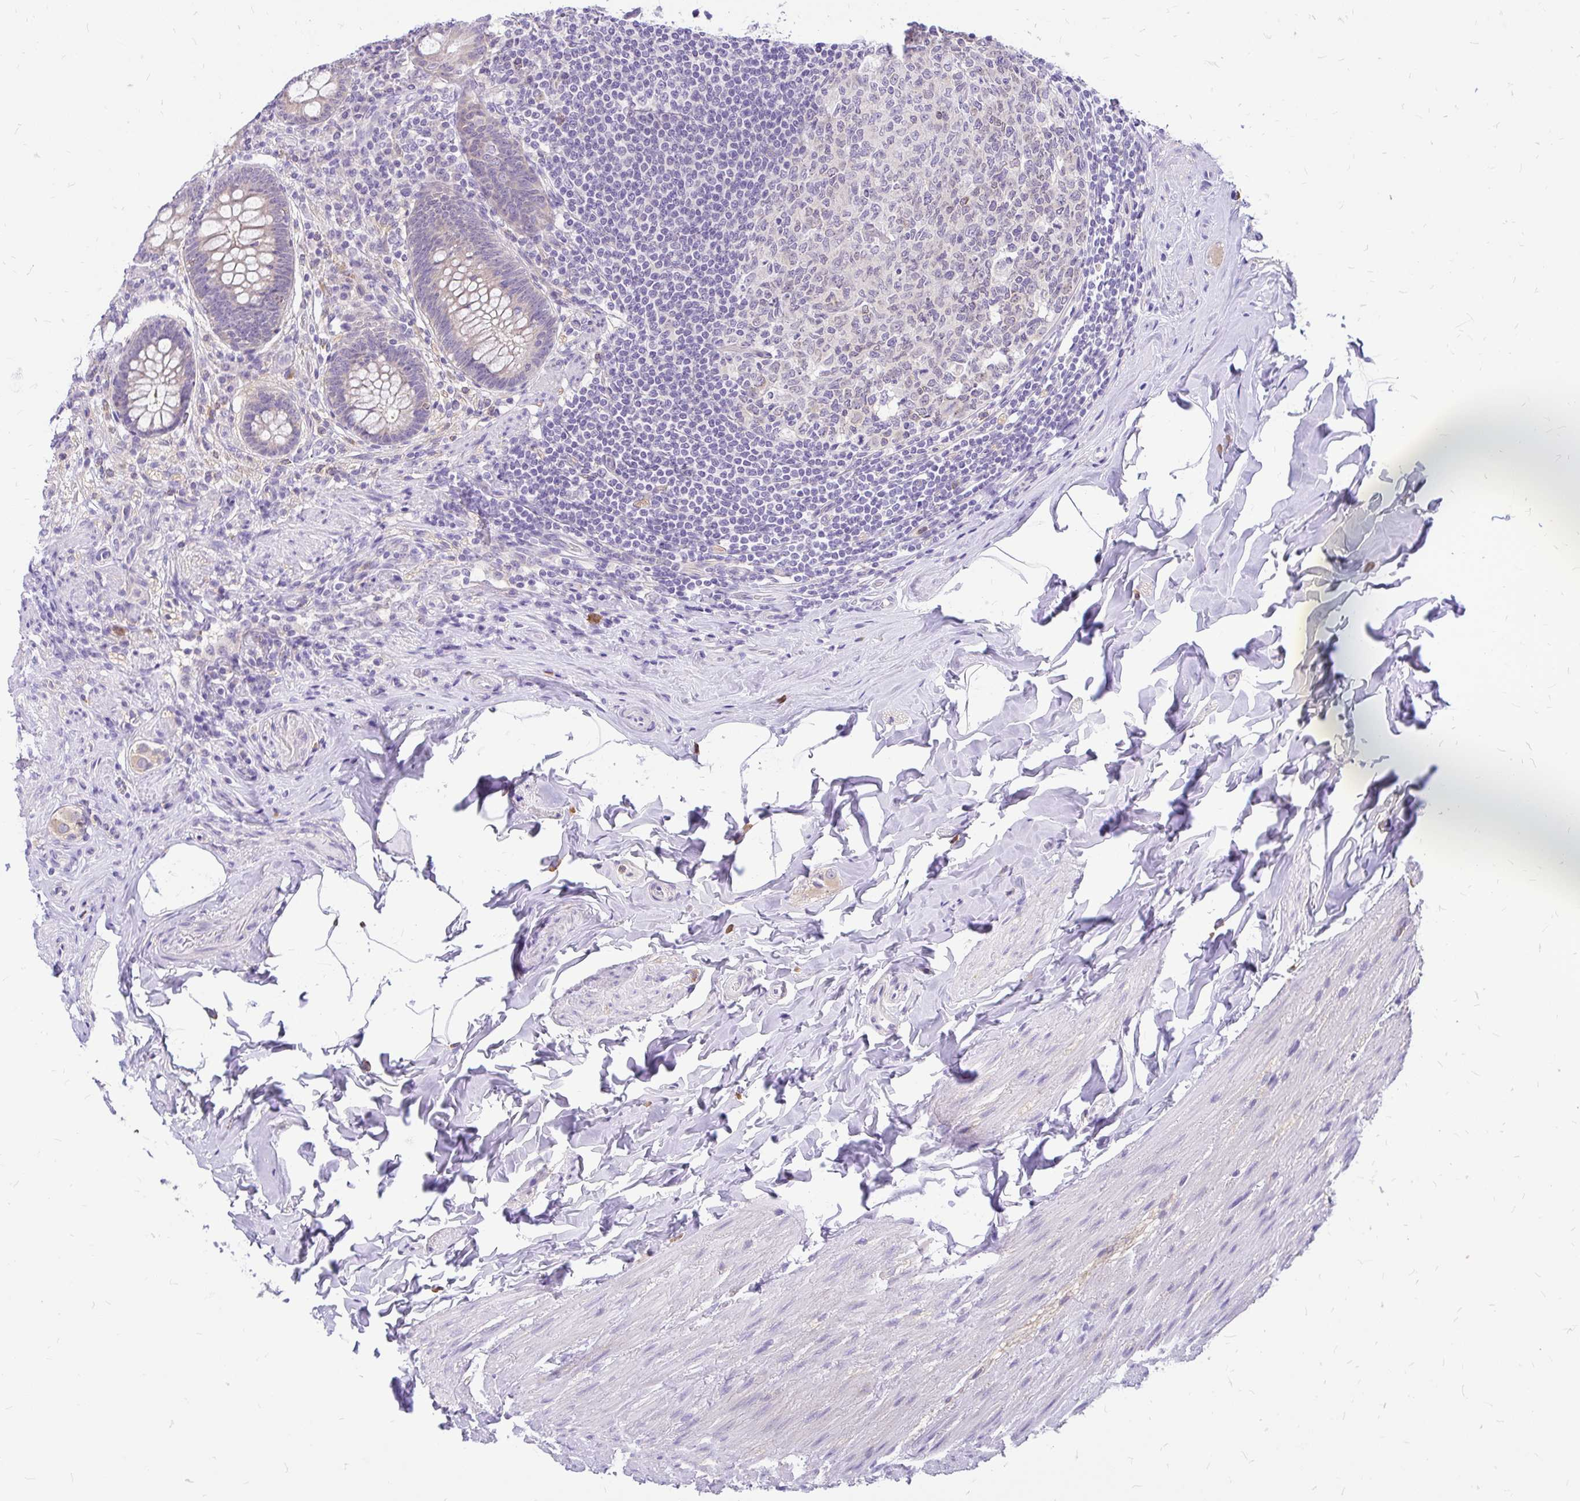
{"staining": {"intensity": "negative", "quantity": "none", "location": "none"}, "tissue": "appendix", "cell_type": "Glandular cells", "image_type": "normal", "snomed": [{"axis": "morphology", "description": "Normal tissue, NOS"}, {"axis": "topography", "description": "Appendix"}], "caption": "Immunohistochemistry histopathology image of normal appendix stained for a protein (brown), which displays no positivity in glandular cells.", "gene": "MAP1LC3A", "patient": {"sex": "male", "age": 71}}